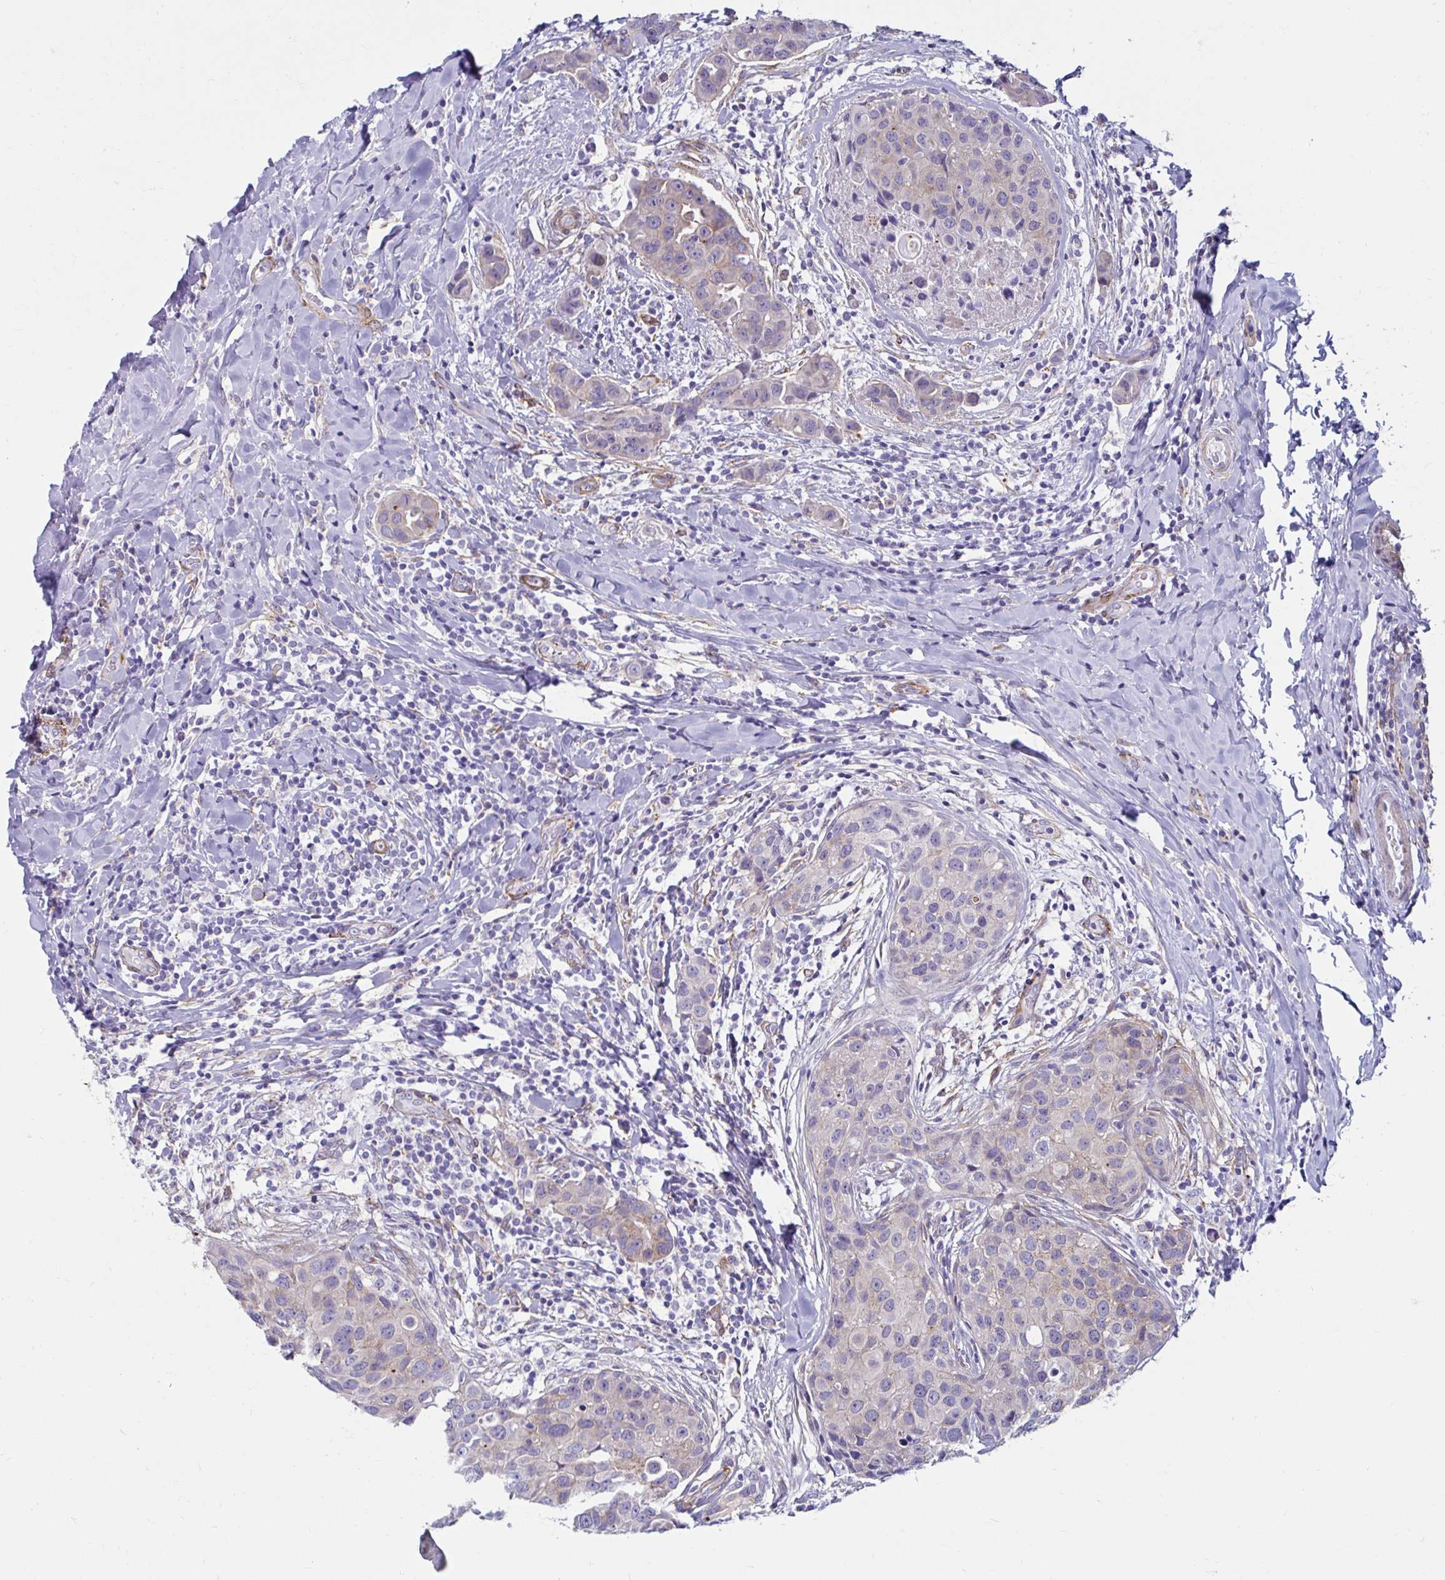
{"staining": {"intensity": "weak", "quantity": "<25%", "location": "cytoplasmic/membranous"}, "tissue": "breast cancer", "cell_type": "Tumor cells", "image_type": "cancer", "snomed": [{"axis": "morphology", "description": "Duct carcinoma"}, {"axis": "topography", "description": "Breast"}], "caption": "This is an immunohistochemistry micrograph of breast cancer (intraductal carcinoma). There is no expression in tumor cells.", "gene": "ANKRD62", "patient": {"sex": "female", "age": 24}}